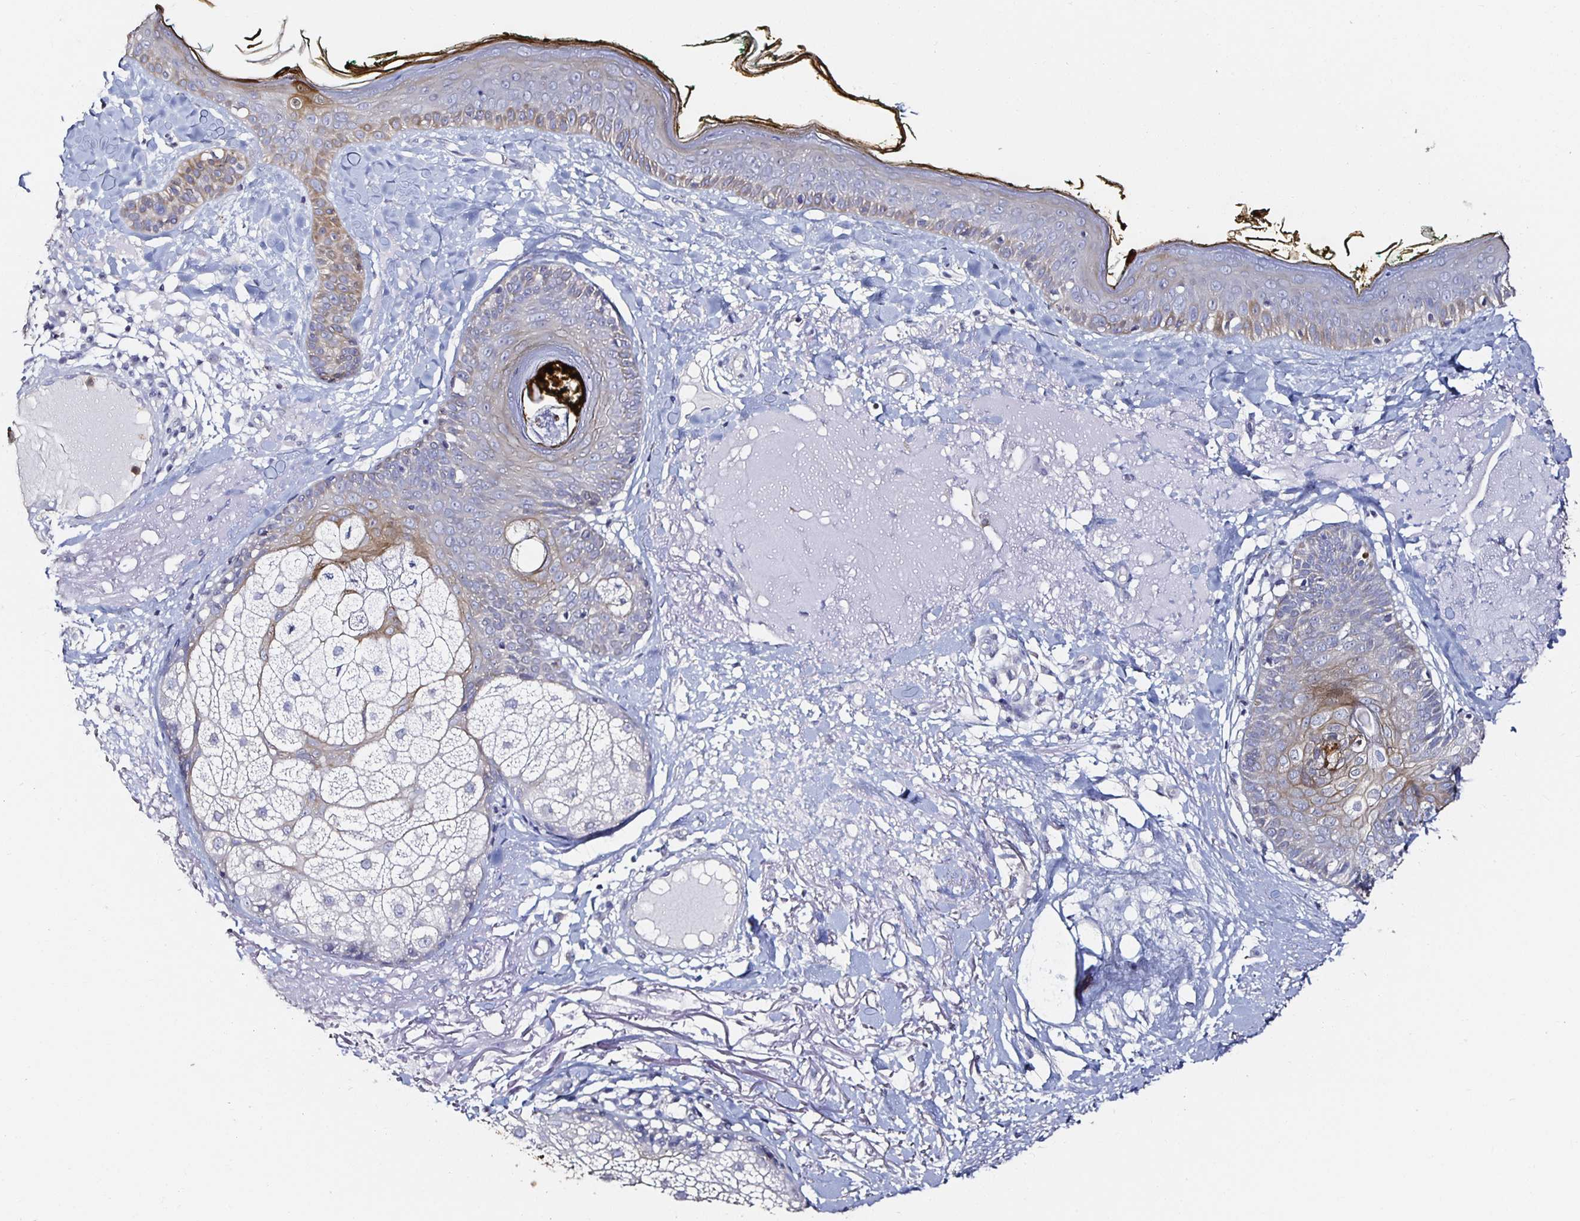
{"staining": {"intensity": "negative", "quantity": "none", "location": "none"}, "tissue": "skin", "cell_type": "Fibroblasts", "image_type": "normal", "snomed": [{"axis": "morphology", "description": "Normal tissue, NOS"}, {"axis": "topography", "description": "Skin"}], "caption": "Skin was stained to show a protein in brown. There is no significant positivity in fibroblasts. (Immunohistochemistry (ihc), brightfield microscopy, high magnification).", "gene": "TLR4", "patient": {"sex": "male", "age": 73}}